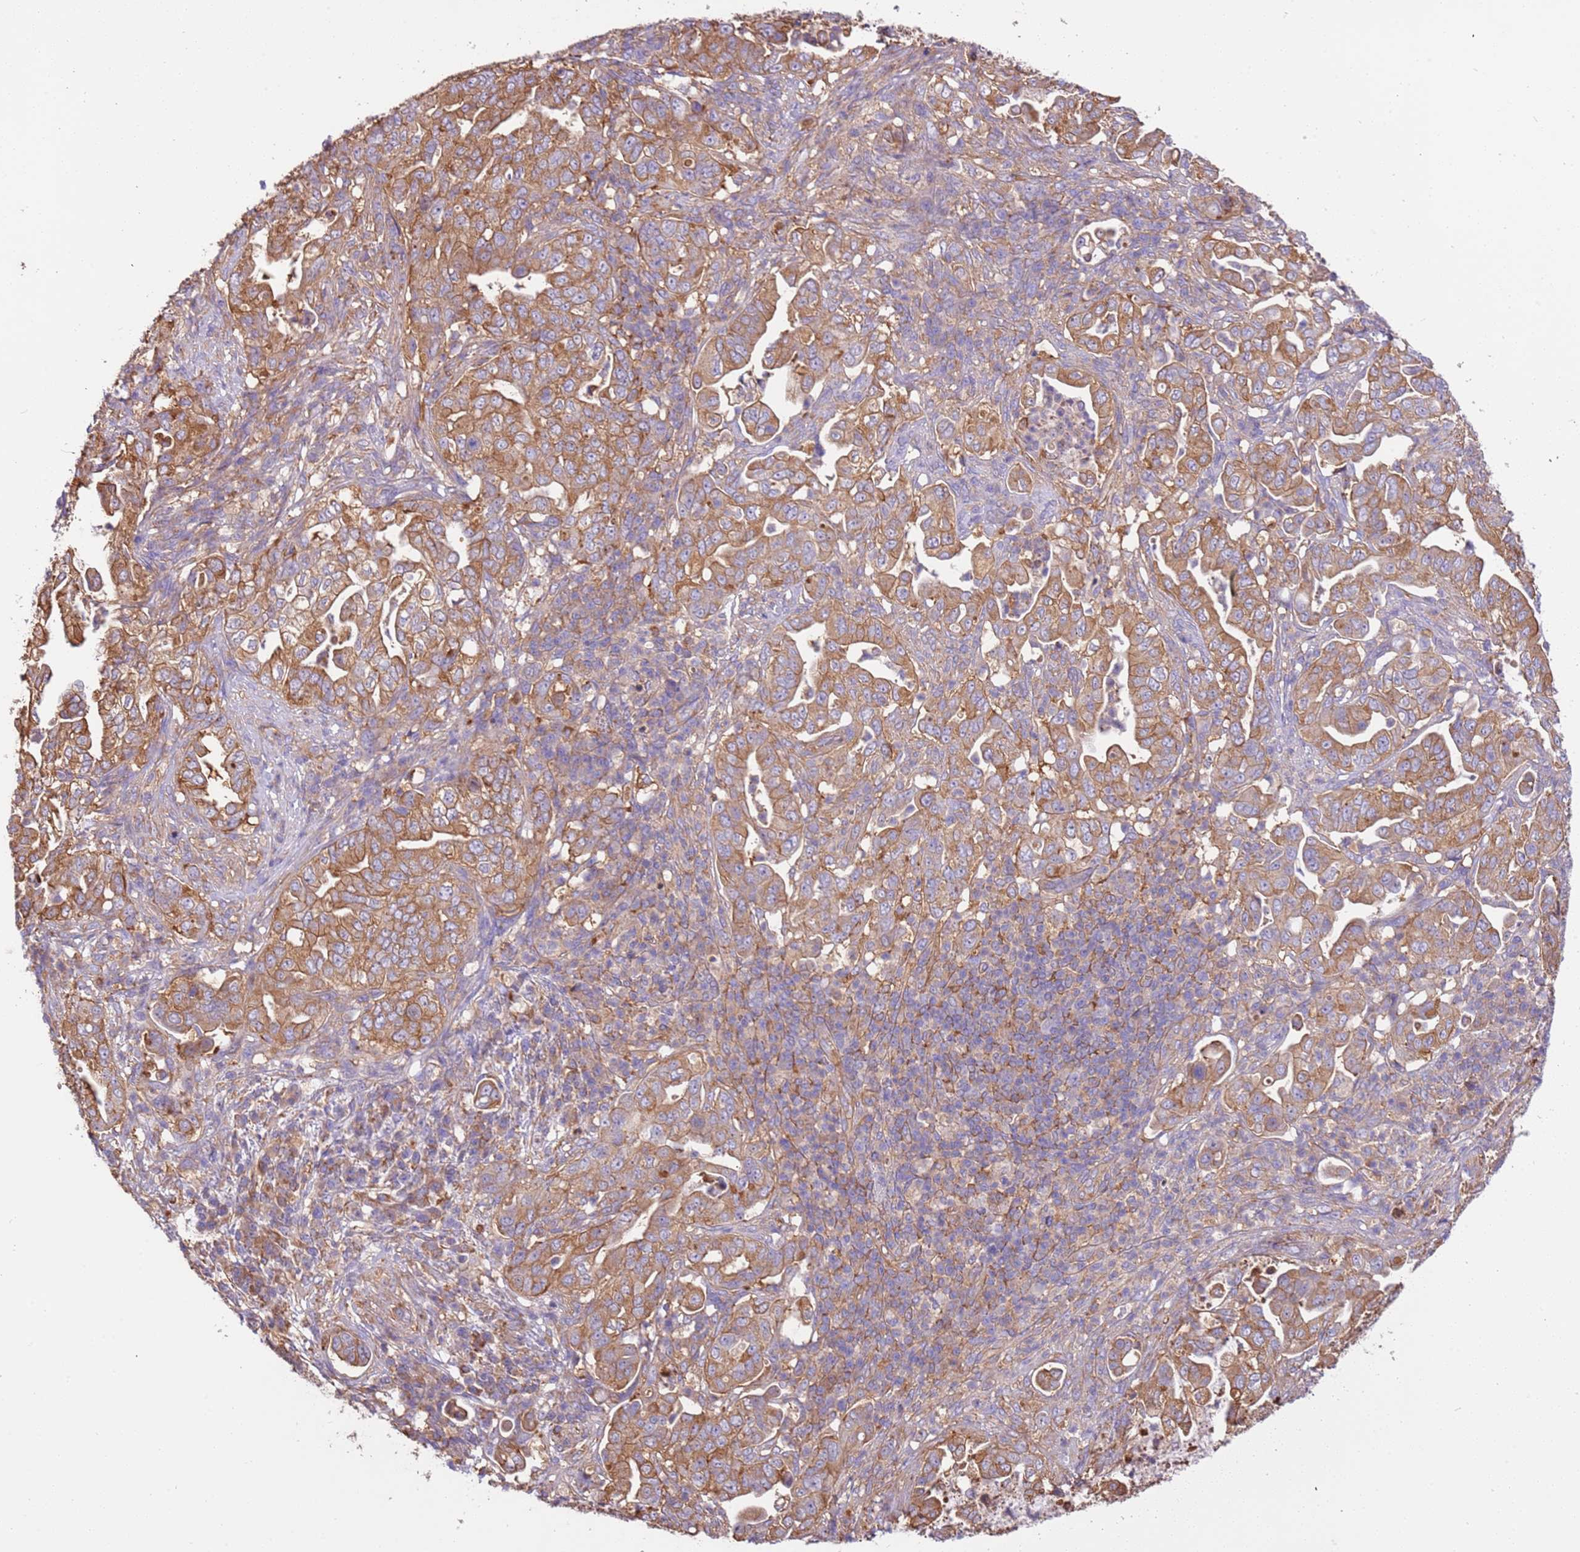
{"staining": {"intensity": "moderate", "quantity": ">75%", "location": "cytoplasmic/membranous"}, "tissue": "pancreatic cancer", "cell_type": "Tumor cells", "image_type": "cancer", "snomed": [{"axis": "morphology", "description": "Normal tissue, NOS"}, {"axis": "morphology", "description": "Adenocarcinoma, NOS"}, {"axis": "topography", "description": "Lymph node"}, {"axis": "topography", "description": "Pancreas"}], "caption": "Protein staining of adenocarcinoma (pancreatic) tissue displays moderate cytoplasmic/membranous positivity in approximately >75% of tumor cells. The staining is performed using DAB brown chromogen to label protein expression. The nuclei are counter-stained blue using hematoxylin.", "gene": "NAALADL1", "patient": {"sex": "female", "age": 67}}